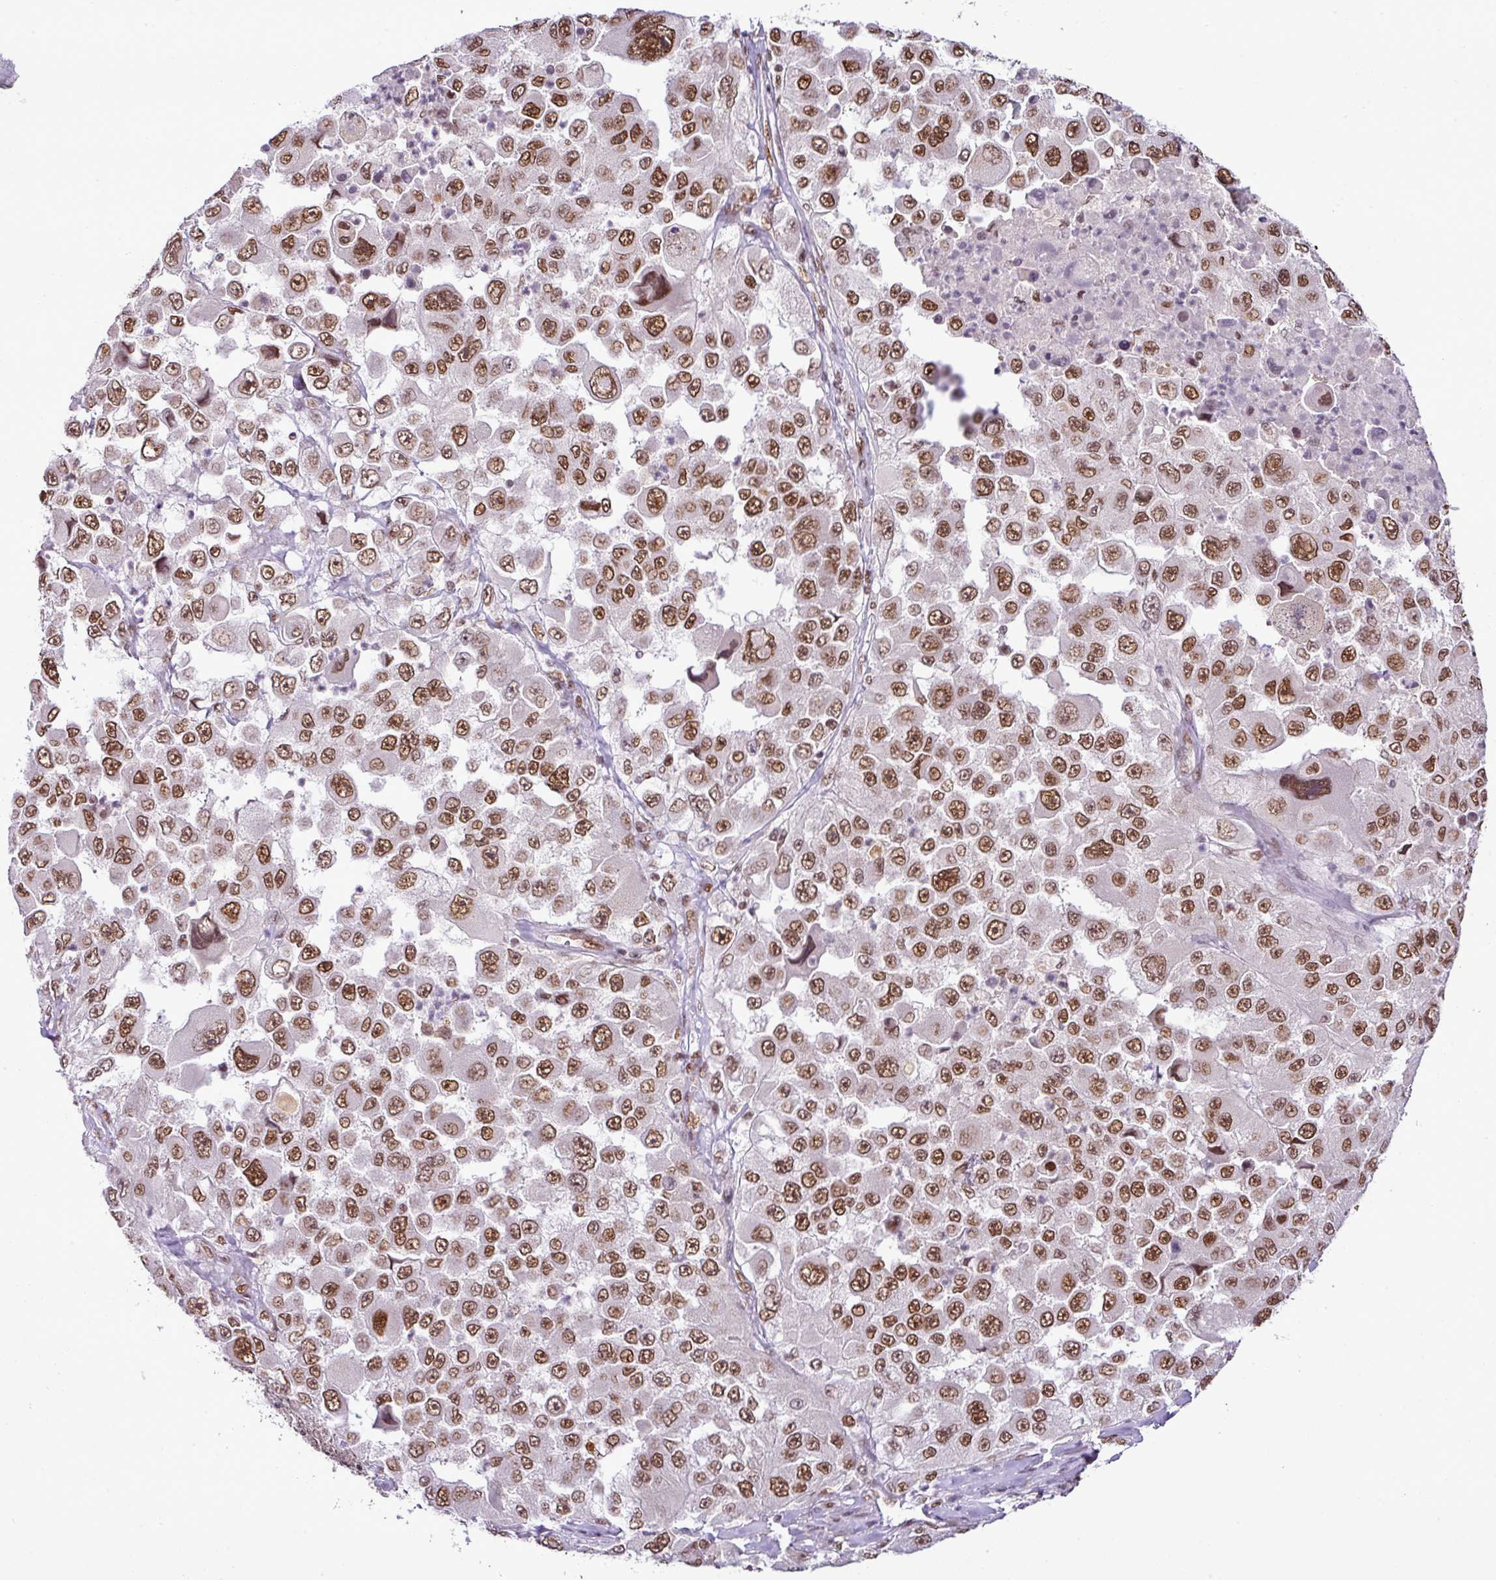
{"staining": {"intensity": "moderate", "quantity": ">75%", "location": "nuclear"}, "tissue": "melanoma", "cell_type": "Tumor cells", "image_type": "cancer", "snomed": [{"axis": "morphology", "description": "Malignant melanoma, Metastatic site"}, {"axis": "topography", "description": "Lymph node"}], "caption": "Immunohistochemistry (IHC) of melanoma shows medium levels of moderate nuclear expression in about >75% of tumor cells. The protein is stained brown, and the nuclei are stained in blue (DAB IHC with brightfield microscopy, high magnification).", "gene": "PGAP4", "patient": {"sex": "male", "age": 62}}